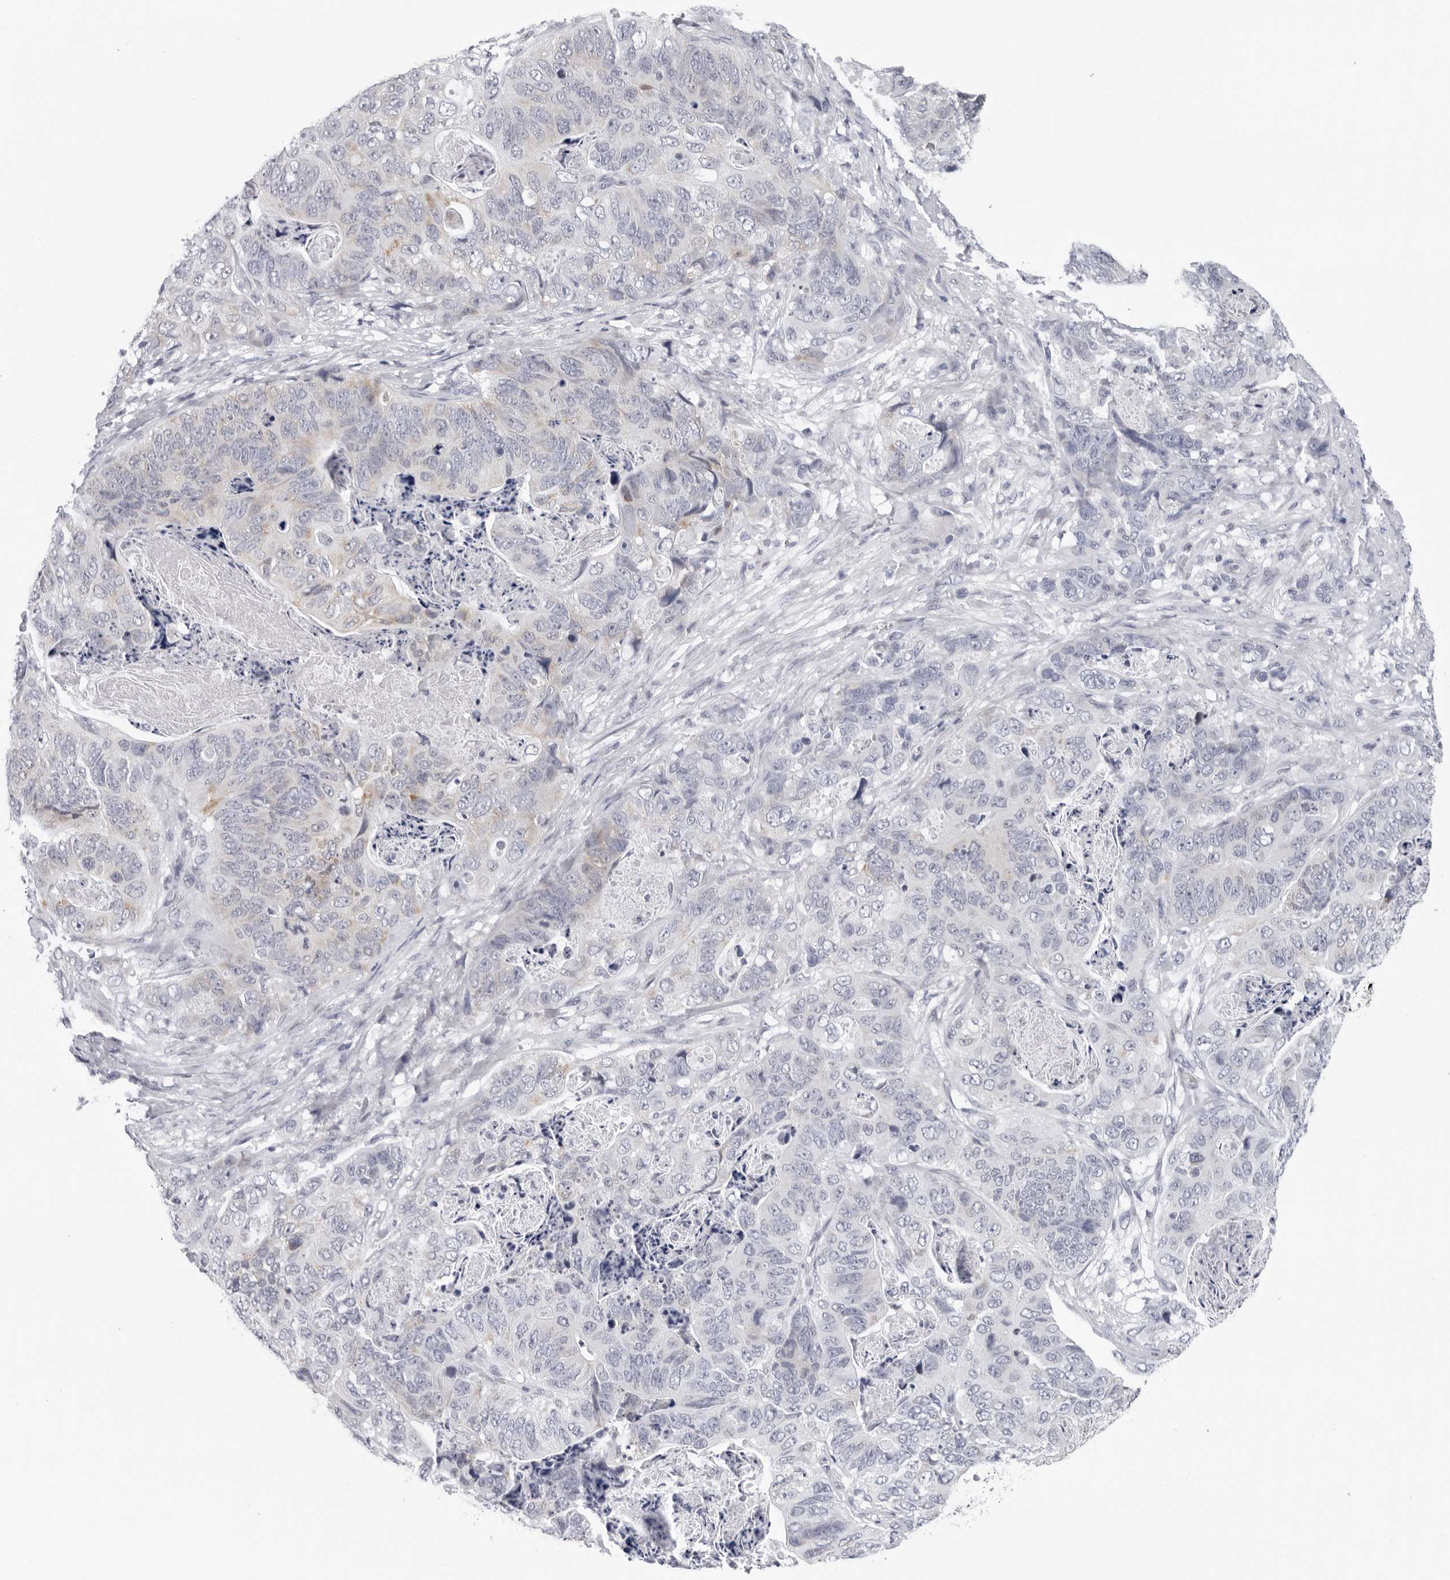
{"staining": {"intensity": "negative", "quantity": "none", "location": "none"}, "tissue": "stomach cancer", "cell_type": "Tumor cells", "image_type": "cancer", "snomed": [{"axis": "morphology", "description": "Normal tissue, NOS"}, {"axis": "morphology", "description": "Adenocarcinoma, NOS"}, {"axis": "topography", "description": "Stomach"}], "caption": "Image shows no significant protein positivity in tumor cells of stomach adenocarcinoma. The staining is performed using DAB brown chromogen with nuclei counter-stained in using hematoxylin.", "gene": "CPT2", "patient": {"sex": "female", "age": 89}}